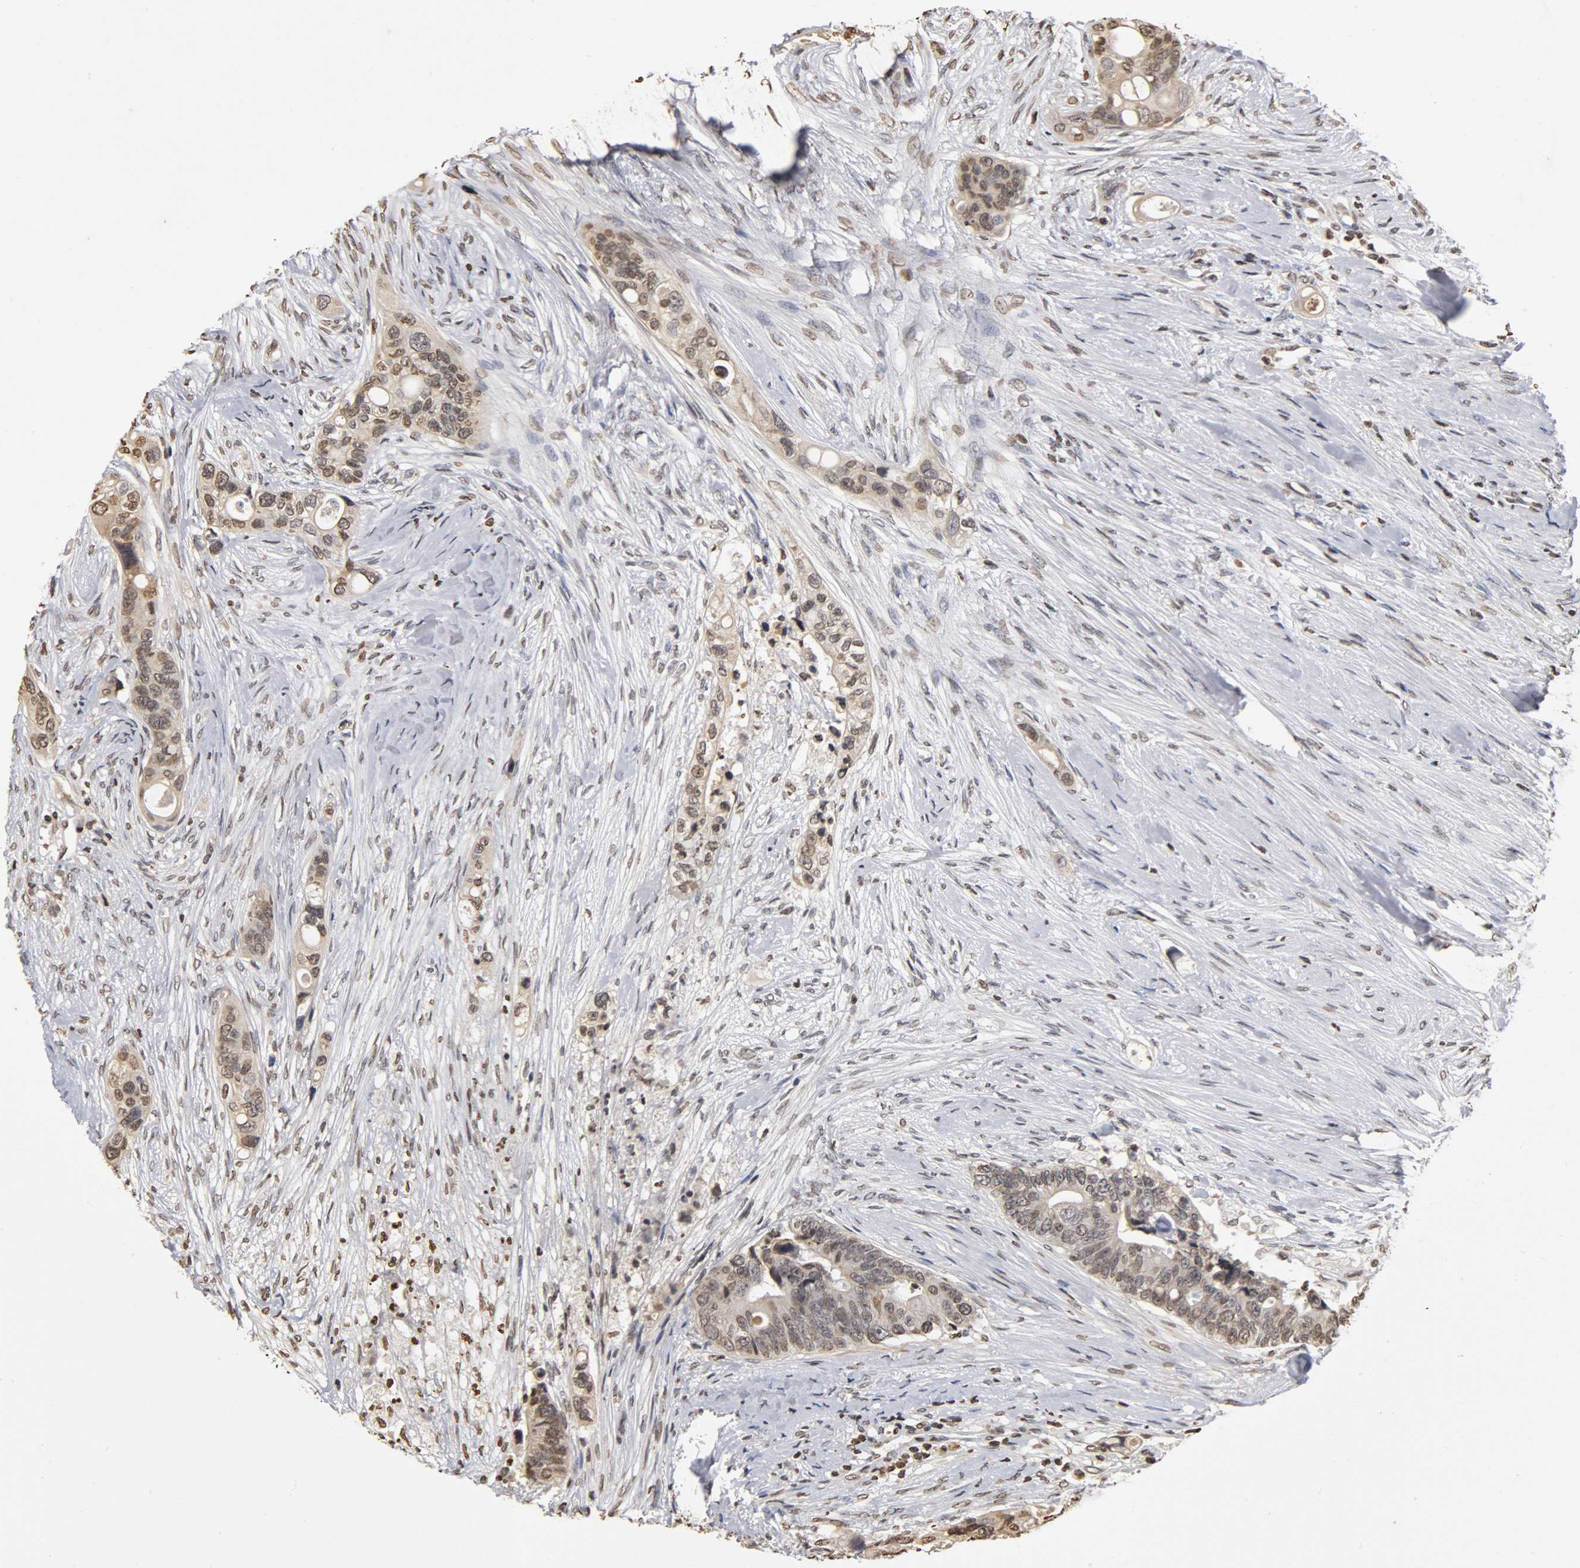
{"staining": {"intensity": "weak", "quantity": "25%-75%", "location": "nuclear"}, "tissue": "colorectal cancer", "cell_type": "Tumor cells", "image_type": "cancer", "snomed": [{"axis": "morphology", "description": "Adenocarcinoma, NOS"}, {"axis": "topography", "description": "Colon"}], "caption": "Immunohistochemistry (IHC) of colorectal cancer shows low levels of weak nuclear positivity in approximately 25%-75% of tumor cells.", "gene": "ERCC2", "patient": {"sex": "female", "age": 57}}